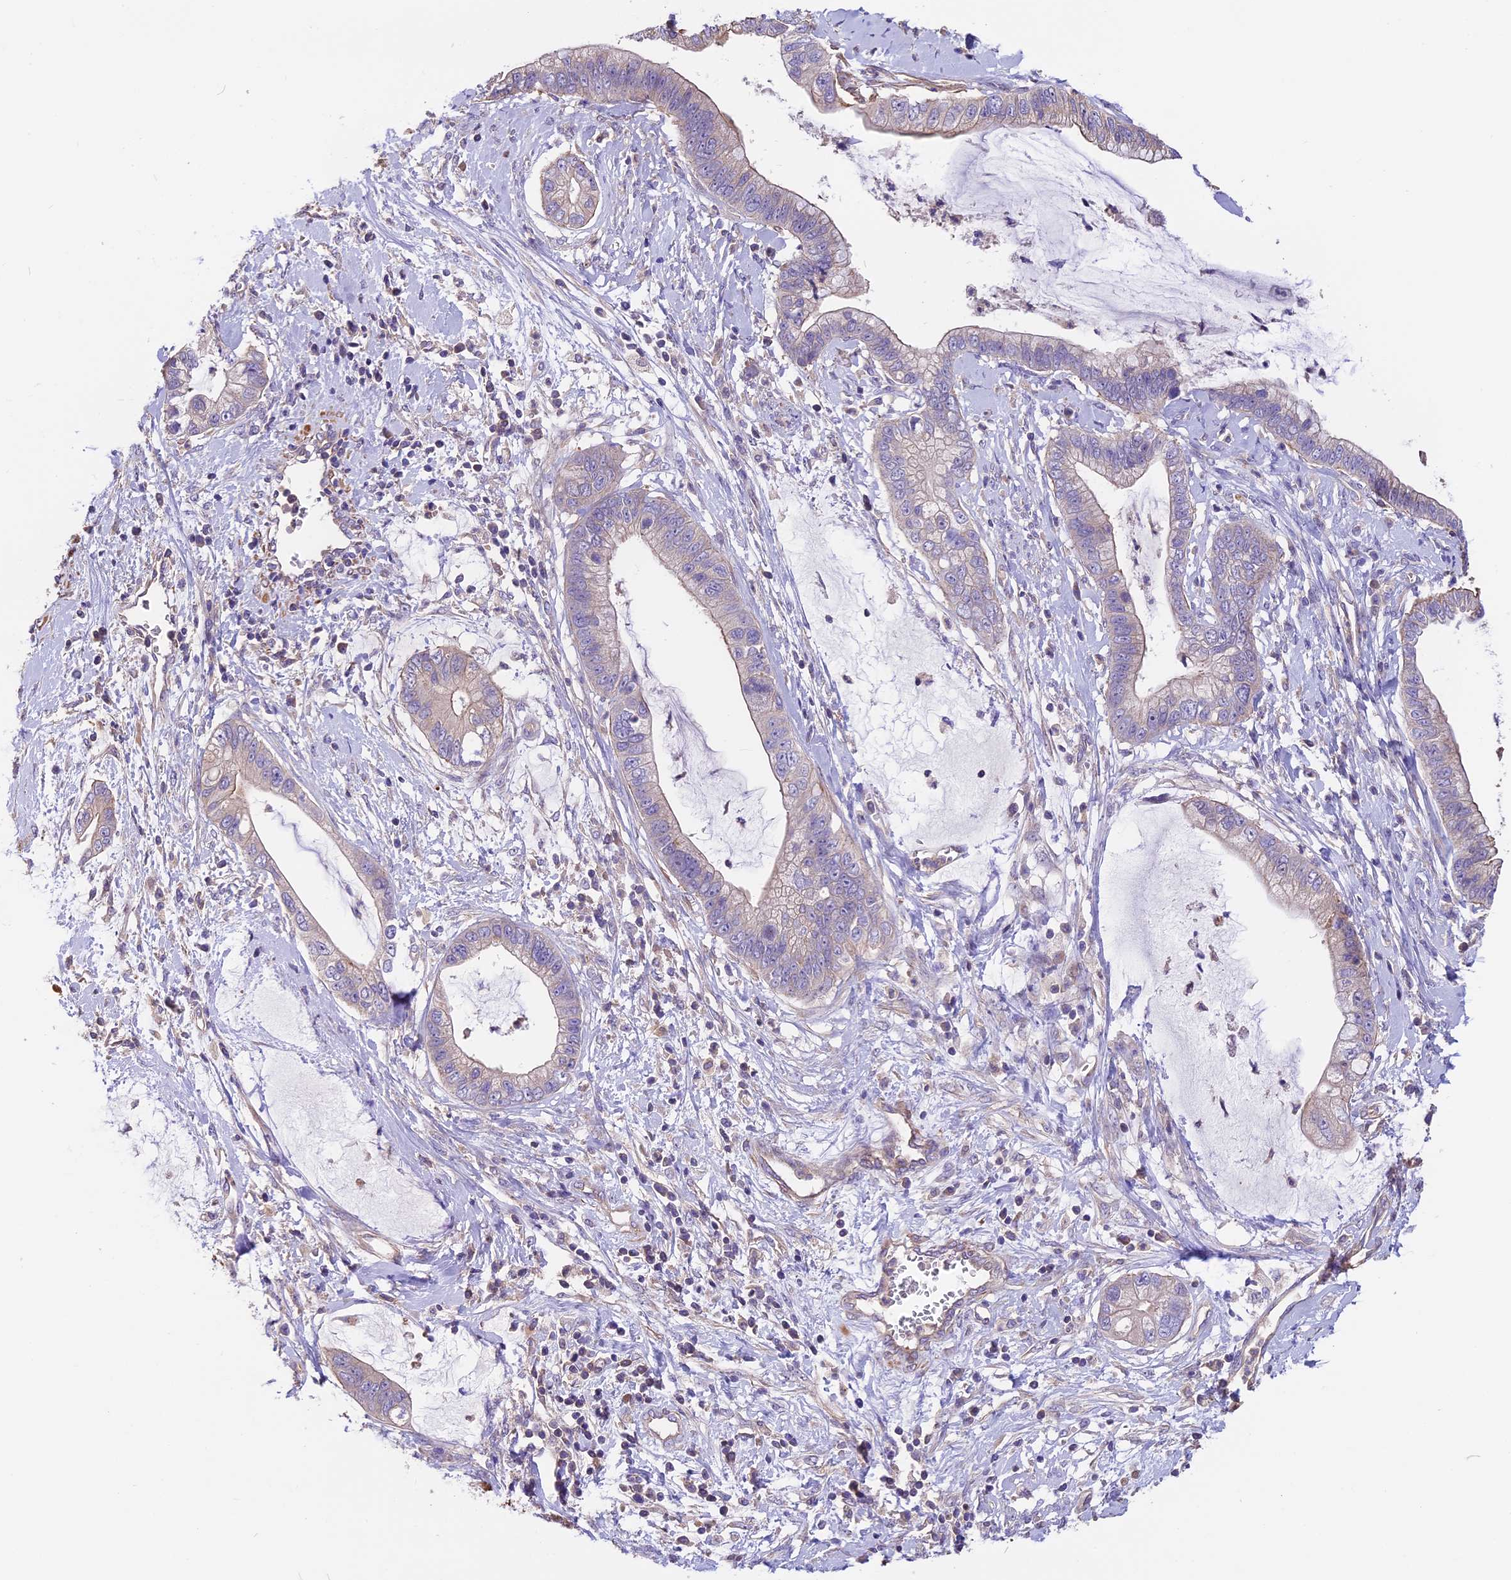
{"staining": {"intensity": "negative", "quantity": "none", "location": "none"}, "tissue": "cervical cancer", "cell_type": "Tumor cells", "image_type": "cancer", "snomed": [{"axis": "morphology", "description": "Adenocarcinoma, NOS"}, {"axis": "topography", "description": "Cervix"}], "caption": "Tumor cells are negative for protein expression in human cervical adenocarcinoma. The staining was performed using DAB to visualize the protein expression in brown, while the nuclei were stained in blue with hematoxylin (Magnification: 20x).", "gene": "ANO3", "patient": {"sex": "female", "age": 44}}